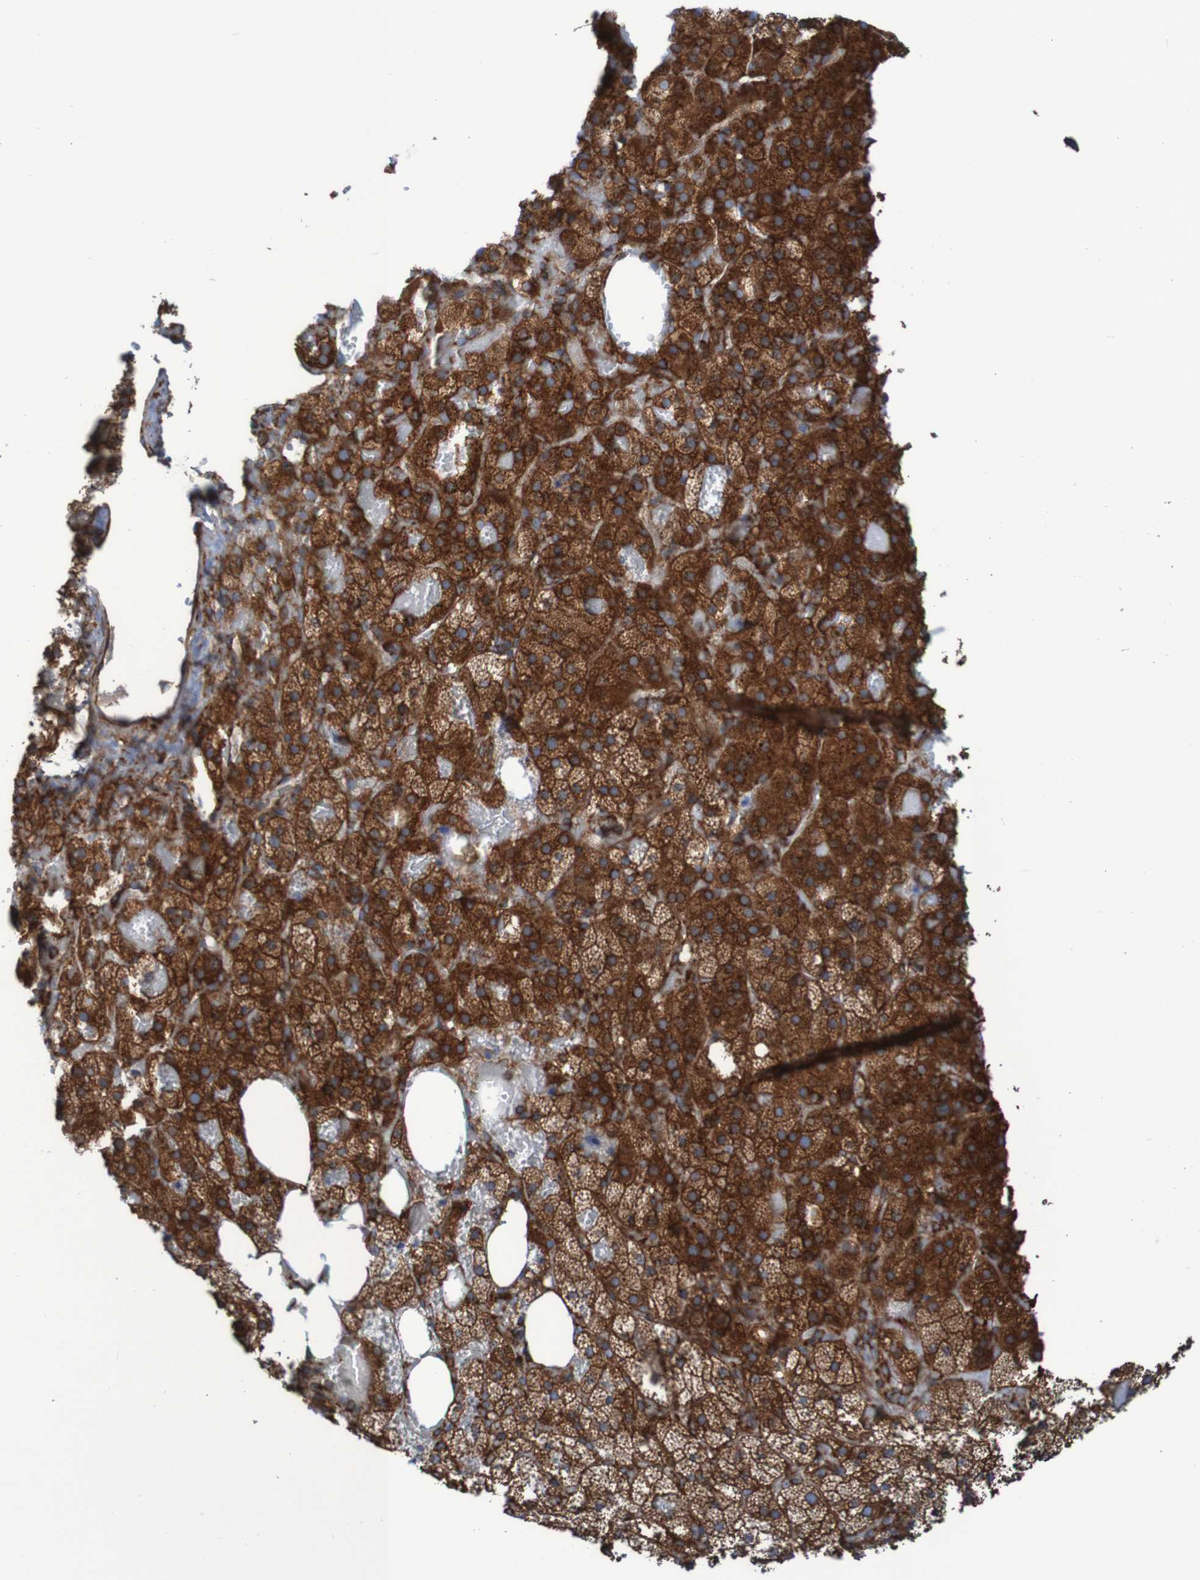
{"staining": {"intensity": "strong", "quantity": ">75%", "location": "cytoplasmic/membranous"}, "tissue": "adrenal gland", "cell_type": "Glandular cells", "image_type": "normal", "snomed": [{"axis": "morphology", "description": "Normal tissue, NOS"}, {"axis": "topography", "description": "Adrenal gland"}], "caption": "Adrenal gland stained with DAB (3,3'-diaminobenzidine) immunohistochemistry (IHC) displays high levels of strong cytoplasmic/membranous positivity in about >75% of glandular cells.", "gene": "RPL10", "patient": {"sex": "female", "age": 59}}